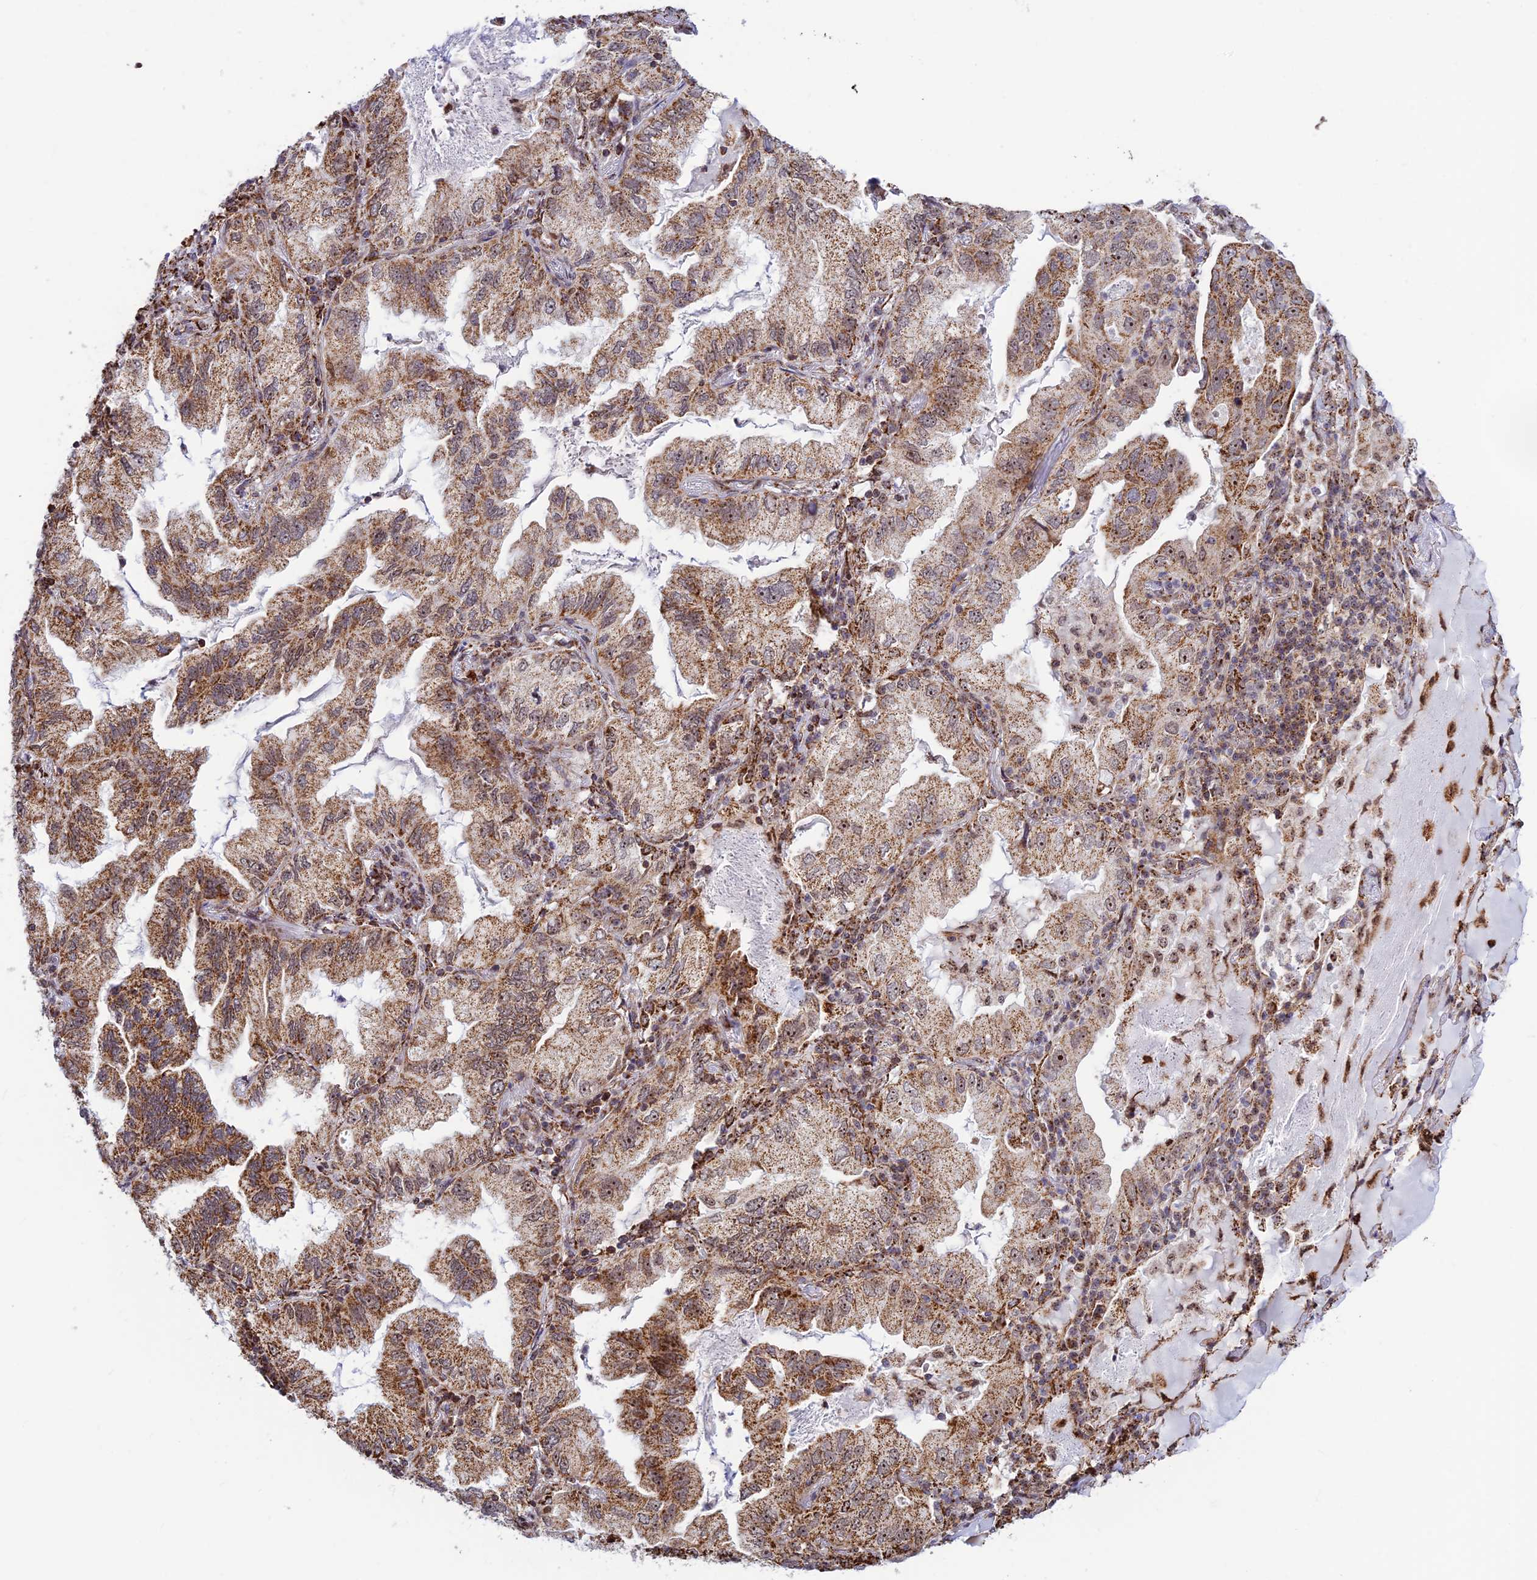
{"staining": {"intensity": "moderate", "quantity": ">75%", "location": "cytoplasmic/membranous"}, "tissue": "lung cancer", "cell_type": "Tumor cells", "image_type": "cancer", "snomed": [{"axis": "morphology", "description": "Adenocarcinoma, NOS"}, {"axis": "topography", "description": "Lung"}], "caption": "An image showing moderate cytoplasmic/membranous positivity in about >75% of tumor cells in lung adenocarcinoma, as visualized by brown immunohistochemical staining.", "gene": "POLR1G", "patient": {"sex": "female", "age": 69}}